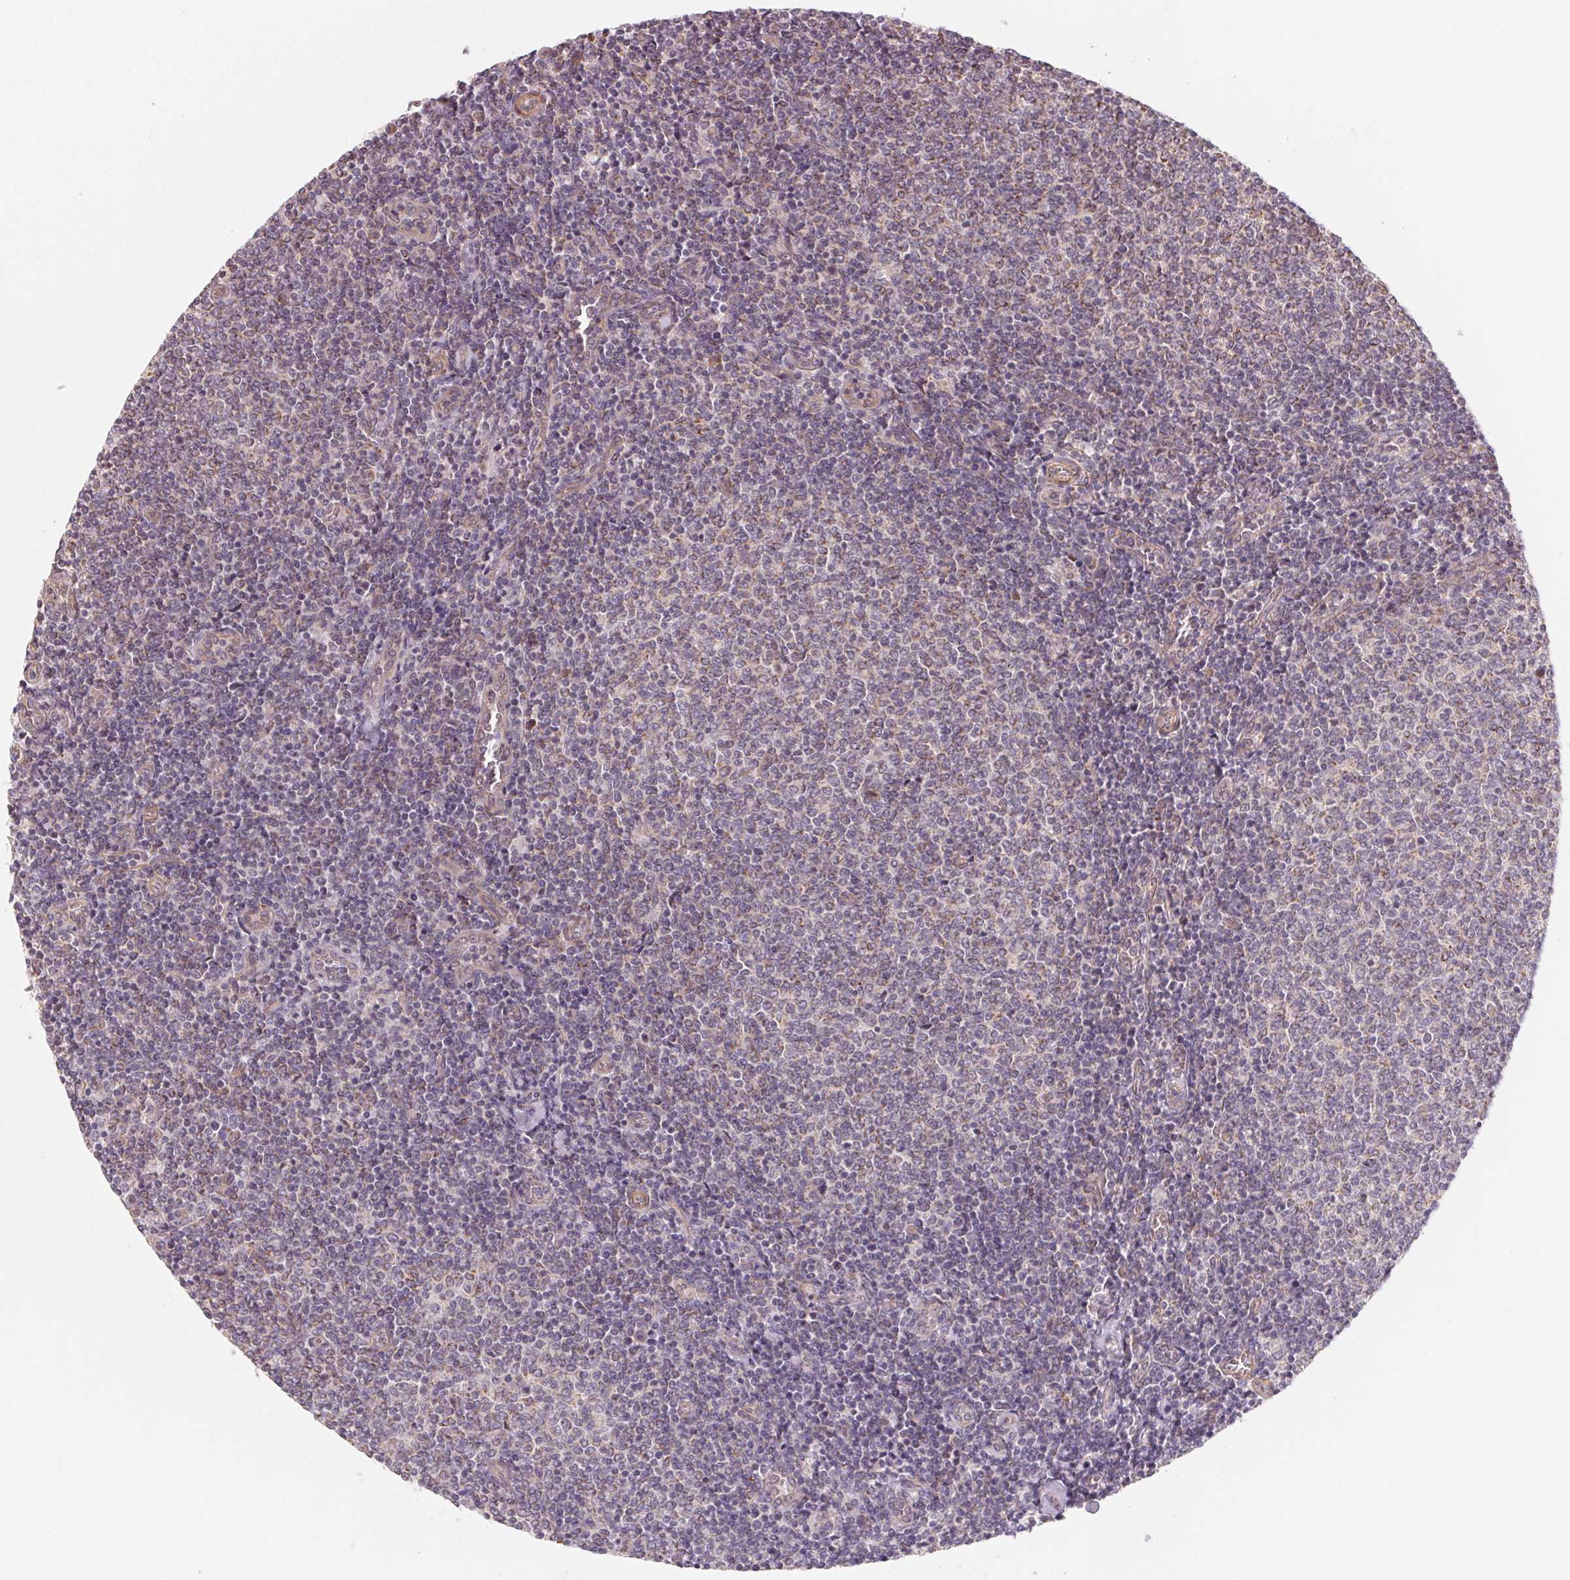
{"staining": {"intensity": "weak", "quantity": "25%-75%", "location": "cytoplasmic/membranous"}, "tissue": "lymphoma", "cell_type": "Tumor cells", "image_type": "cancer", "snomed": [{"axis": "morphology", "description": "Malignant lymphoma, non-Hodgkin's type, Low grade"}, {"axis": "topography", "description": "Lymph node"}], "caption": "Immunohistochemical staining of human lymphoma exhibits low levels of weak cytoplasmic/membranous protein positivity in about 25%-75% of tumor cells.", "gene": "CCDC112", "patient": {"sex": "male", "age": 52}}